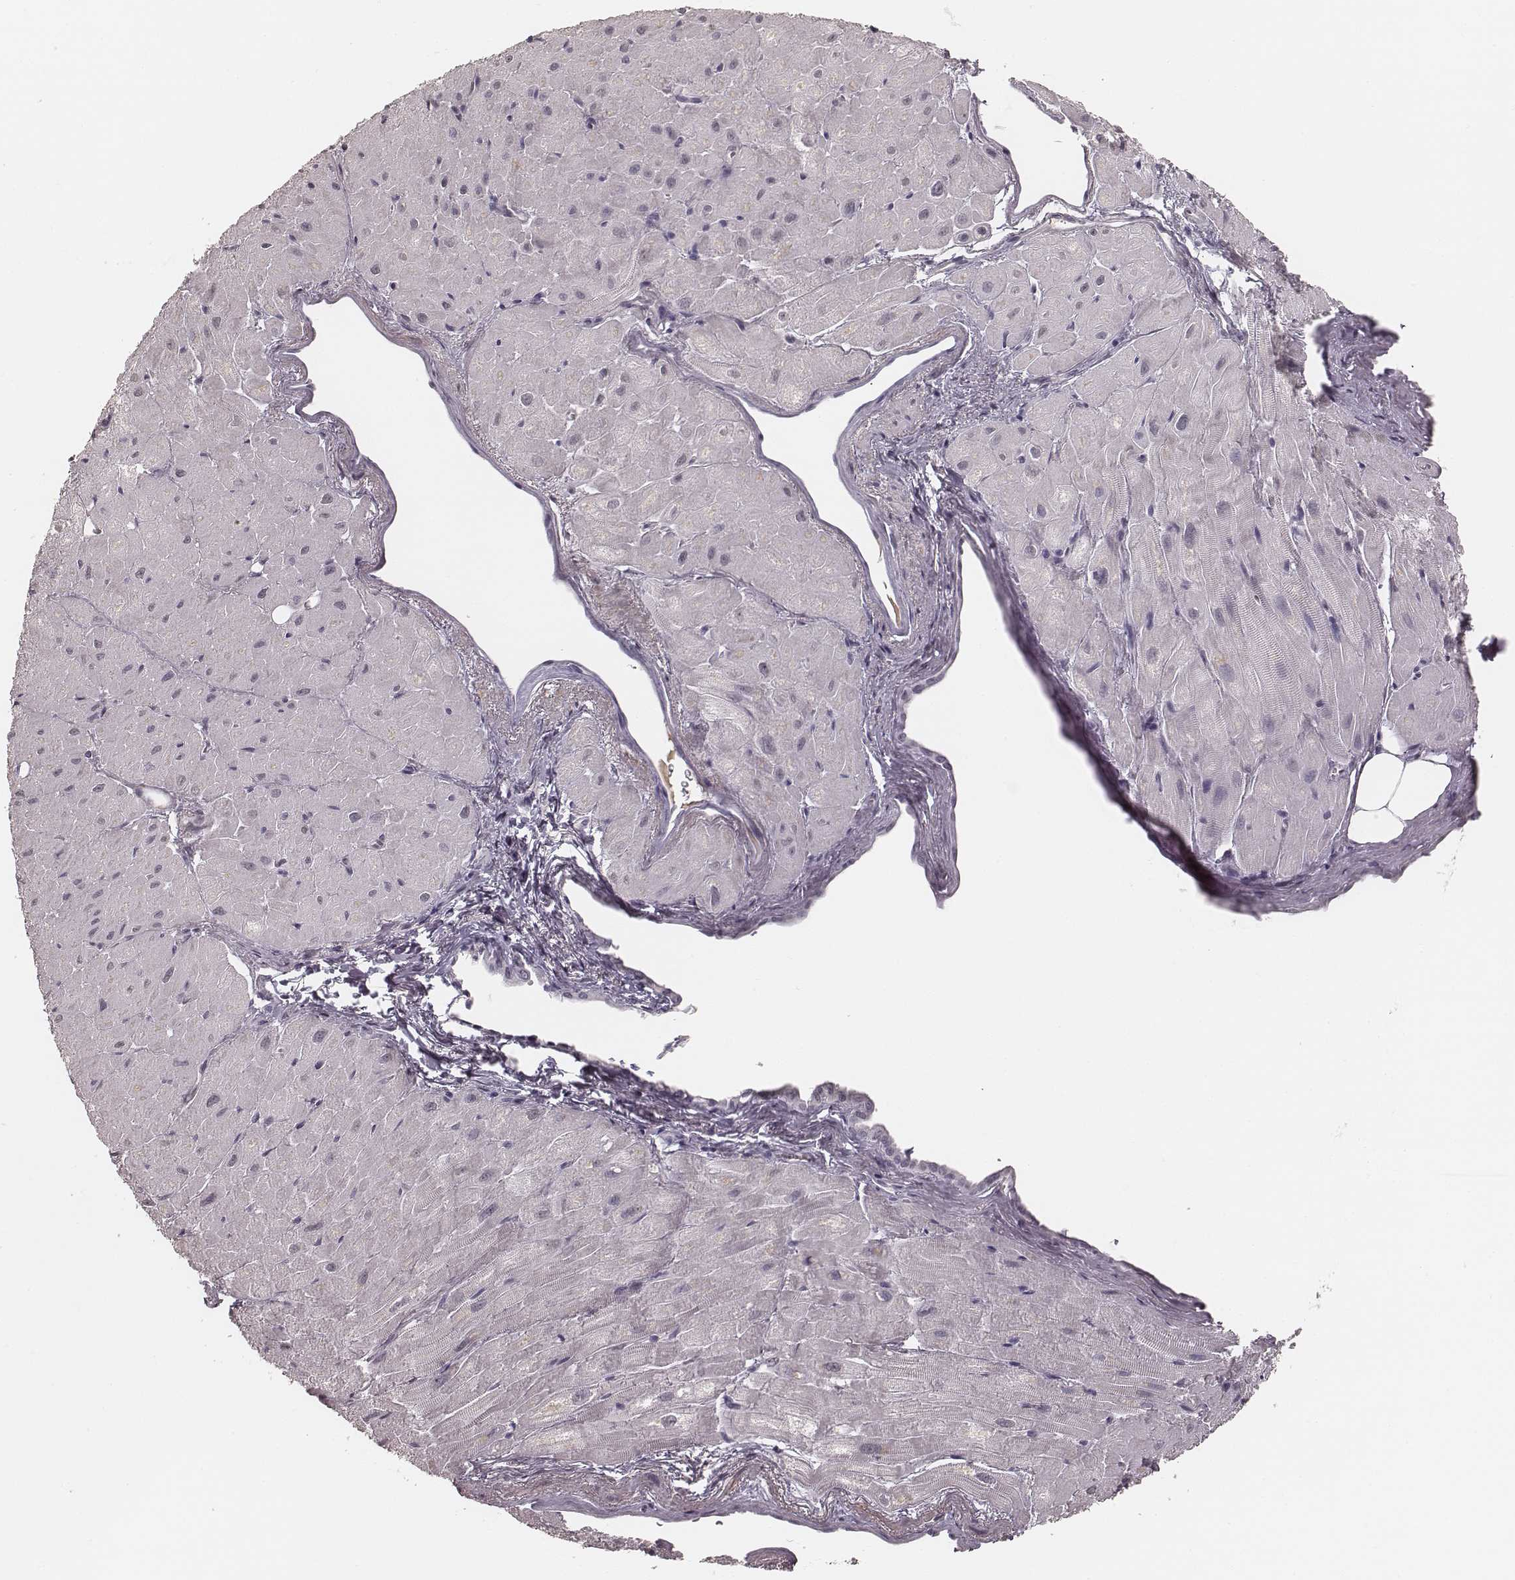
{"staining": {"intensity": "negative", "quantity": "none", "location": "none"}, "tissue": "heart muscle", "cell_type": "Cardiomyocytes", "image_type": "normal", "snomed": [{"axis": "morphology", "description": "Normal tissue, NOS"}, {"axis": "topography", "description": "Heart"}], "caption": "Human heart muscle stained for a protein using immunohistochemistry (IHC) shows no positivity in cardiomyocytes.", "gene": "MSX1", "patient": {"sex": "male", "age": 62}}